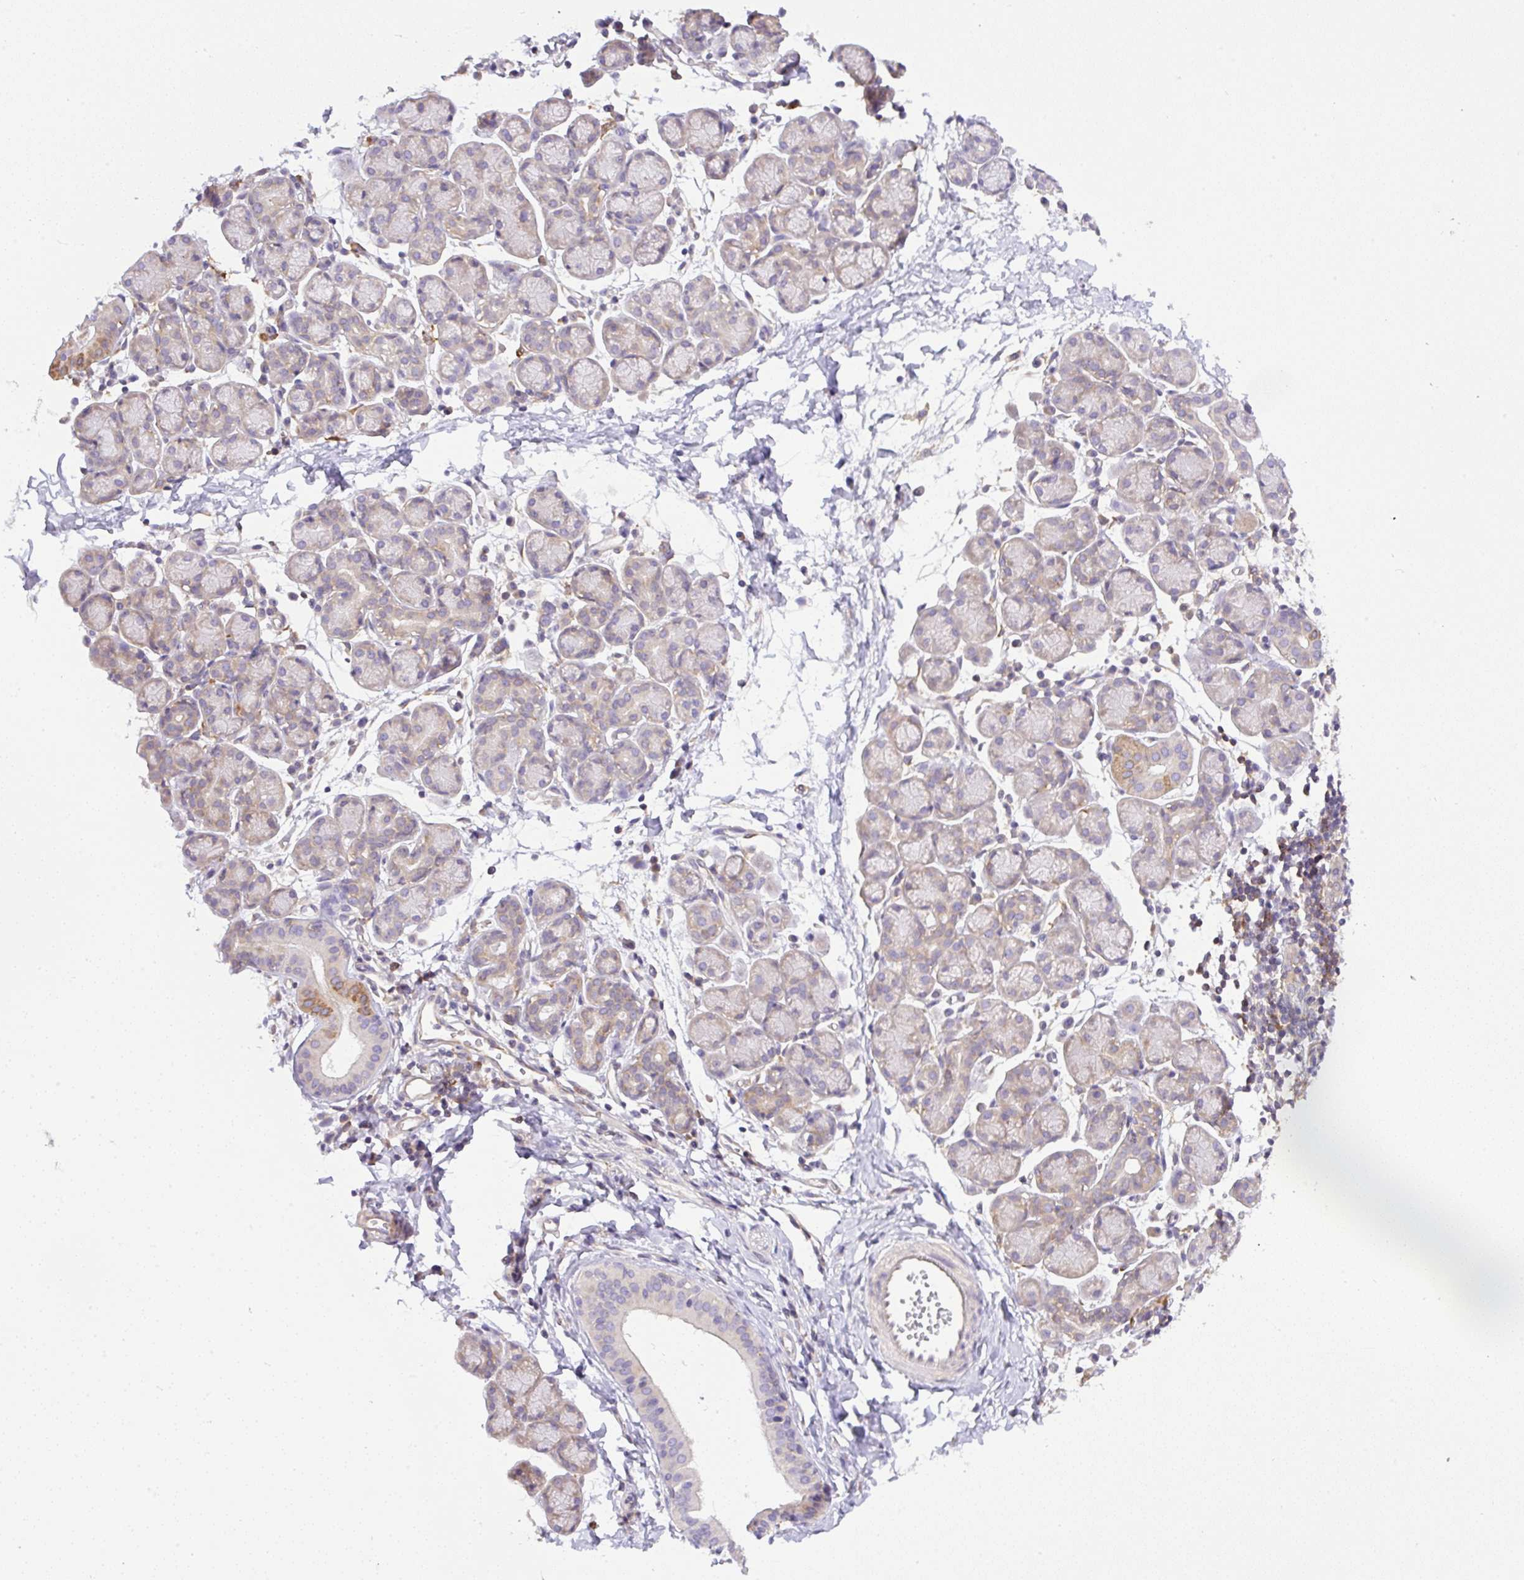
{"staining": {"intensity": "moderate", "quantity": "<25%", "location": "cytoplasmic/membranous"}, "tissue": "salivary gland", "cell_type": "Glandular cells", "image_type": "normal", "snomed": [{"axis": "morphology", "description": "Normal tissue, NOS"}, {"axis": "morphology", "description": "Inflammation, NOS"}, {"axis": "topography", "description": "Lymph node"}, {"axis": "topography", "description": "Salivary gland"}], "caption": "Brown immunohistochemical staining in normal human salivary gland displays moderate cytoplasmic/membranous positivity in approximately <25% of glandular cells. The staining was performed using DAB (3,3'-diaminobenzidine), with brown indicating positive protein expression. Nuclei are stained blue with hematoxylin.", "gene": "CAMK2A", "patient": {"sex": "male", "age": 3}}